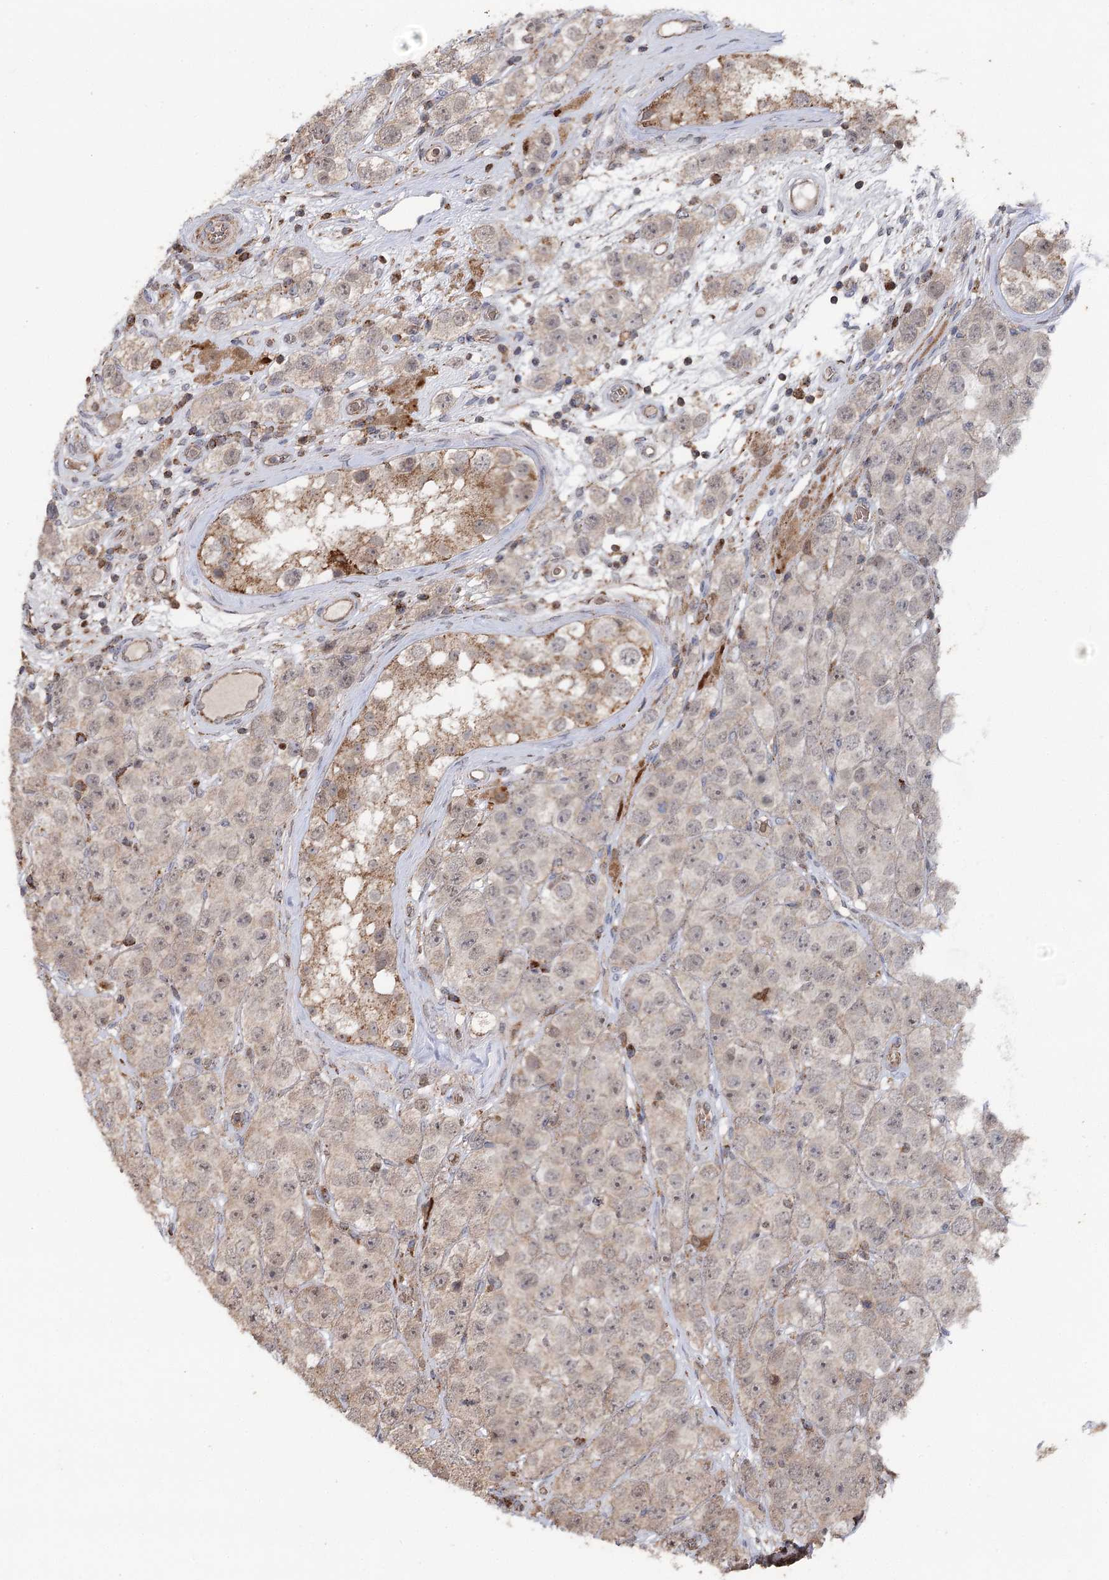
{"staining": {"intensity": "weak", "quantity": "<25%", "location": "cytoplasmic/membranous"}, "tissue": "testis cancer", "cell_type": "Tumor cells", "image_type": "cancer", "snomed": [{"axis": "morphology", "description": "Seminoma, NOS"}, {"axis": "topography", "description": "Testis"}], "caption": "Immunohistochemistry (IHC) of testis seminoma shows no expression in tumor cells.", "gene": "MINDY3", "patient": {"sex": "male", "age": 28}}